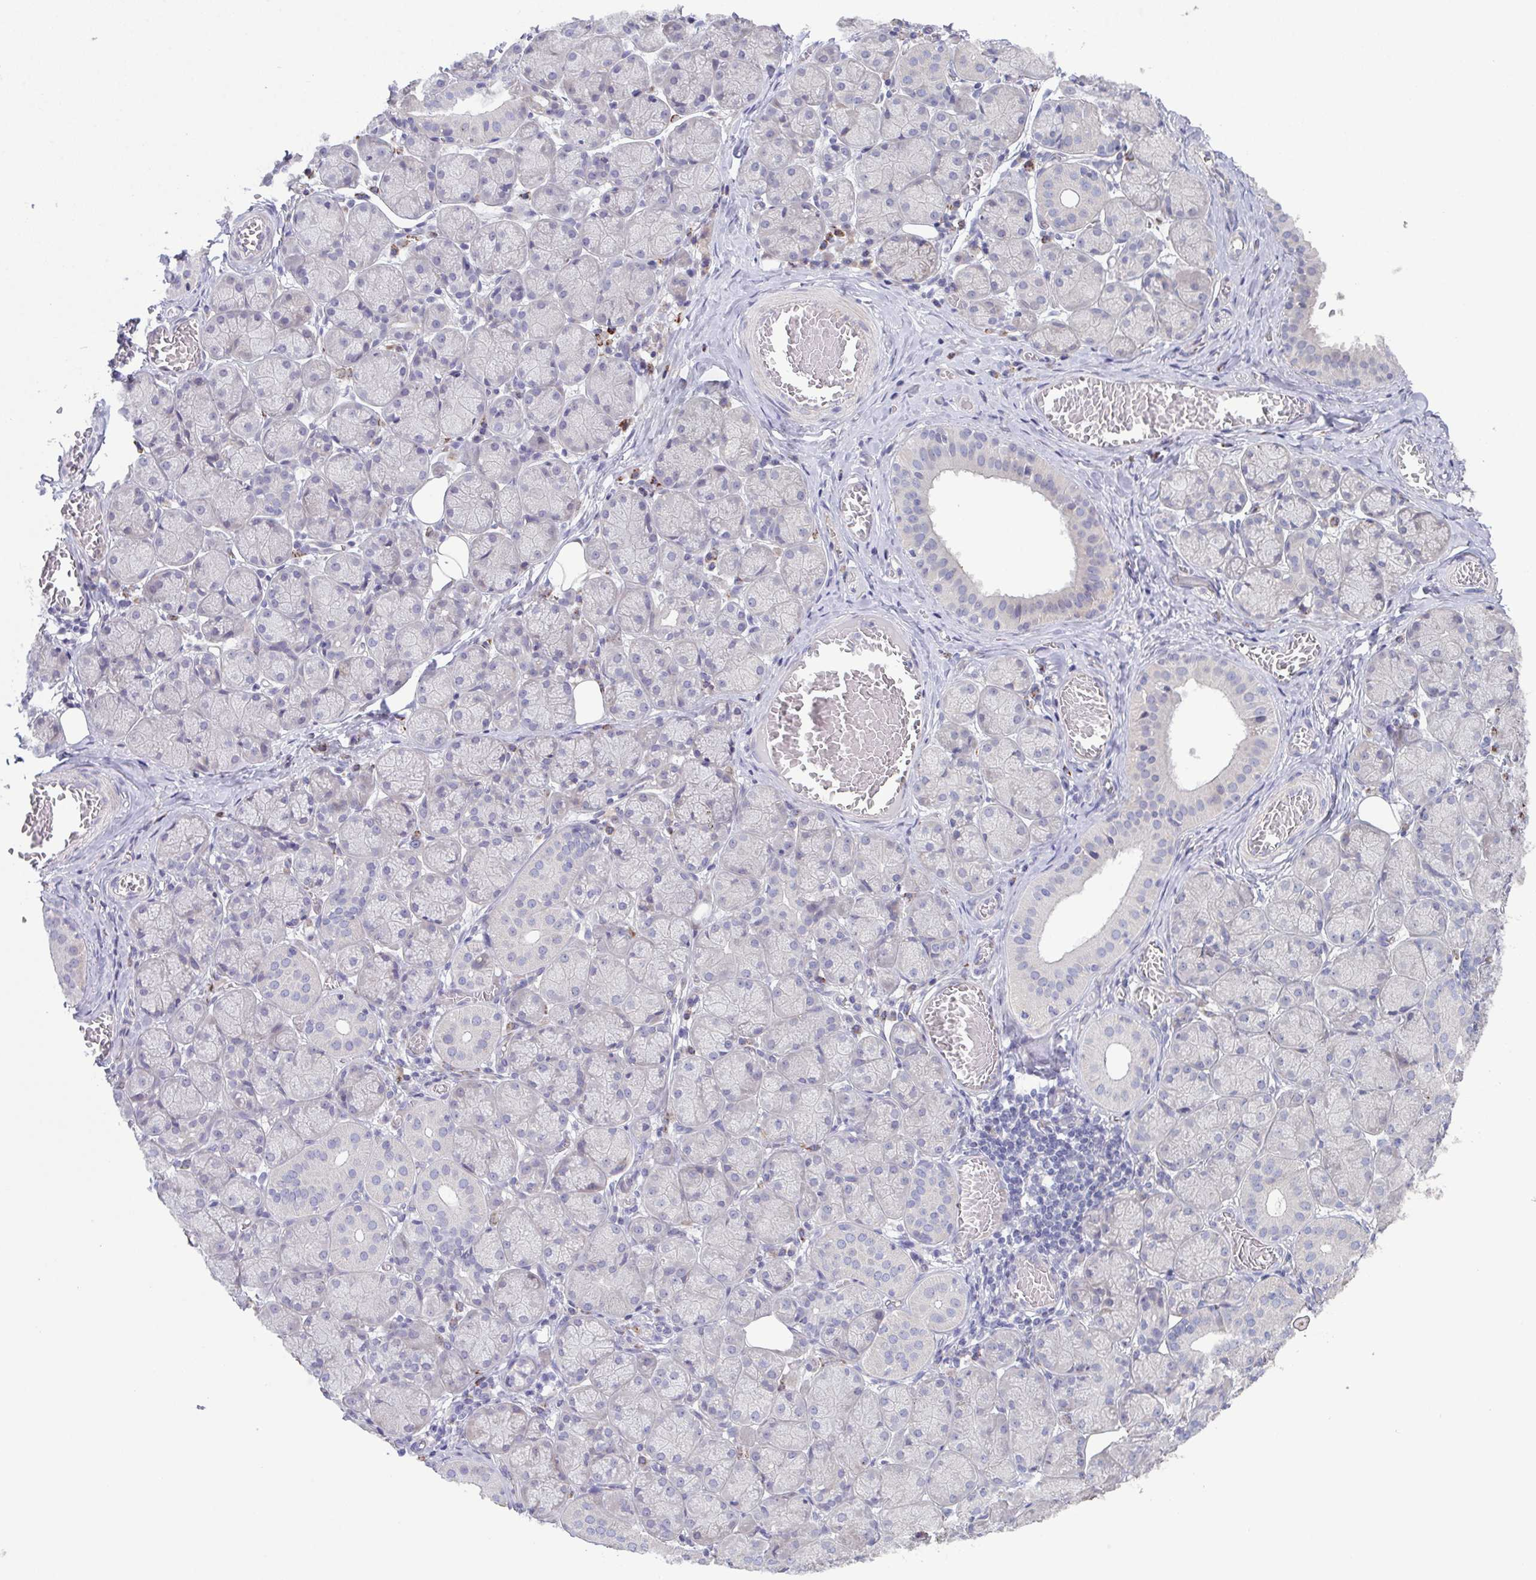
{"staining": {"intensity": "negative", "quantity": "none", "location": "none"}, "tissue": "salivary gland", "cell_type": "Glandular cells", "image_type": "normal", "snomed": [{"axis": "morphology", "description": "Normal tissue, NOS"}, {"axis": "topography", "description": "Salivary gland"}, {"axis": "topography", "description": "Peripheral nerve tissue"}], "caption": "A histopathology image of salivary gland stained for a protein shows no brown staining in glandular cells.", "gene": "GLDC", "patient": {"sex": "female", "age": 24}}